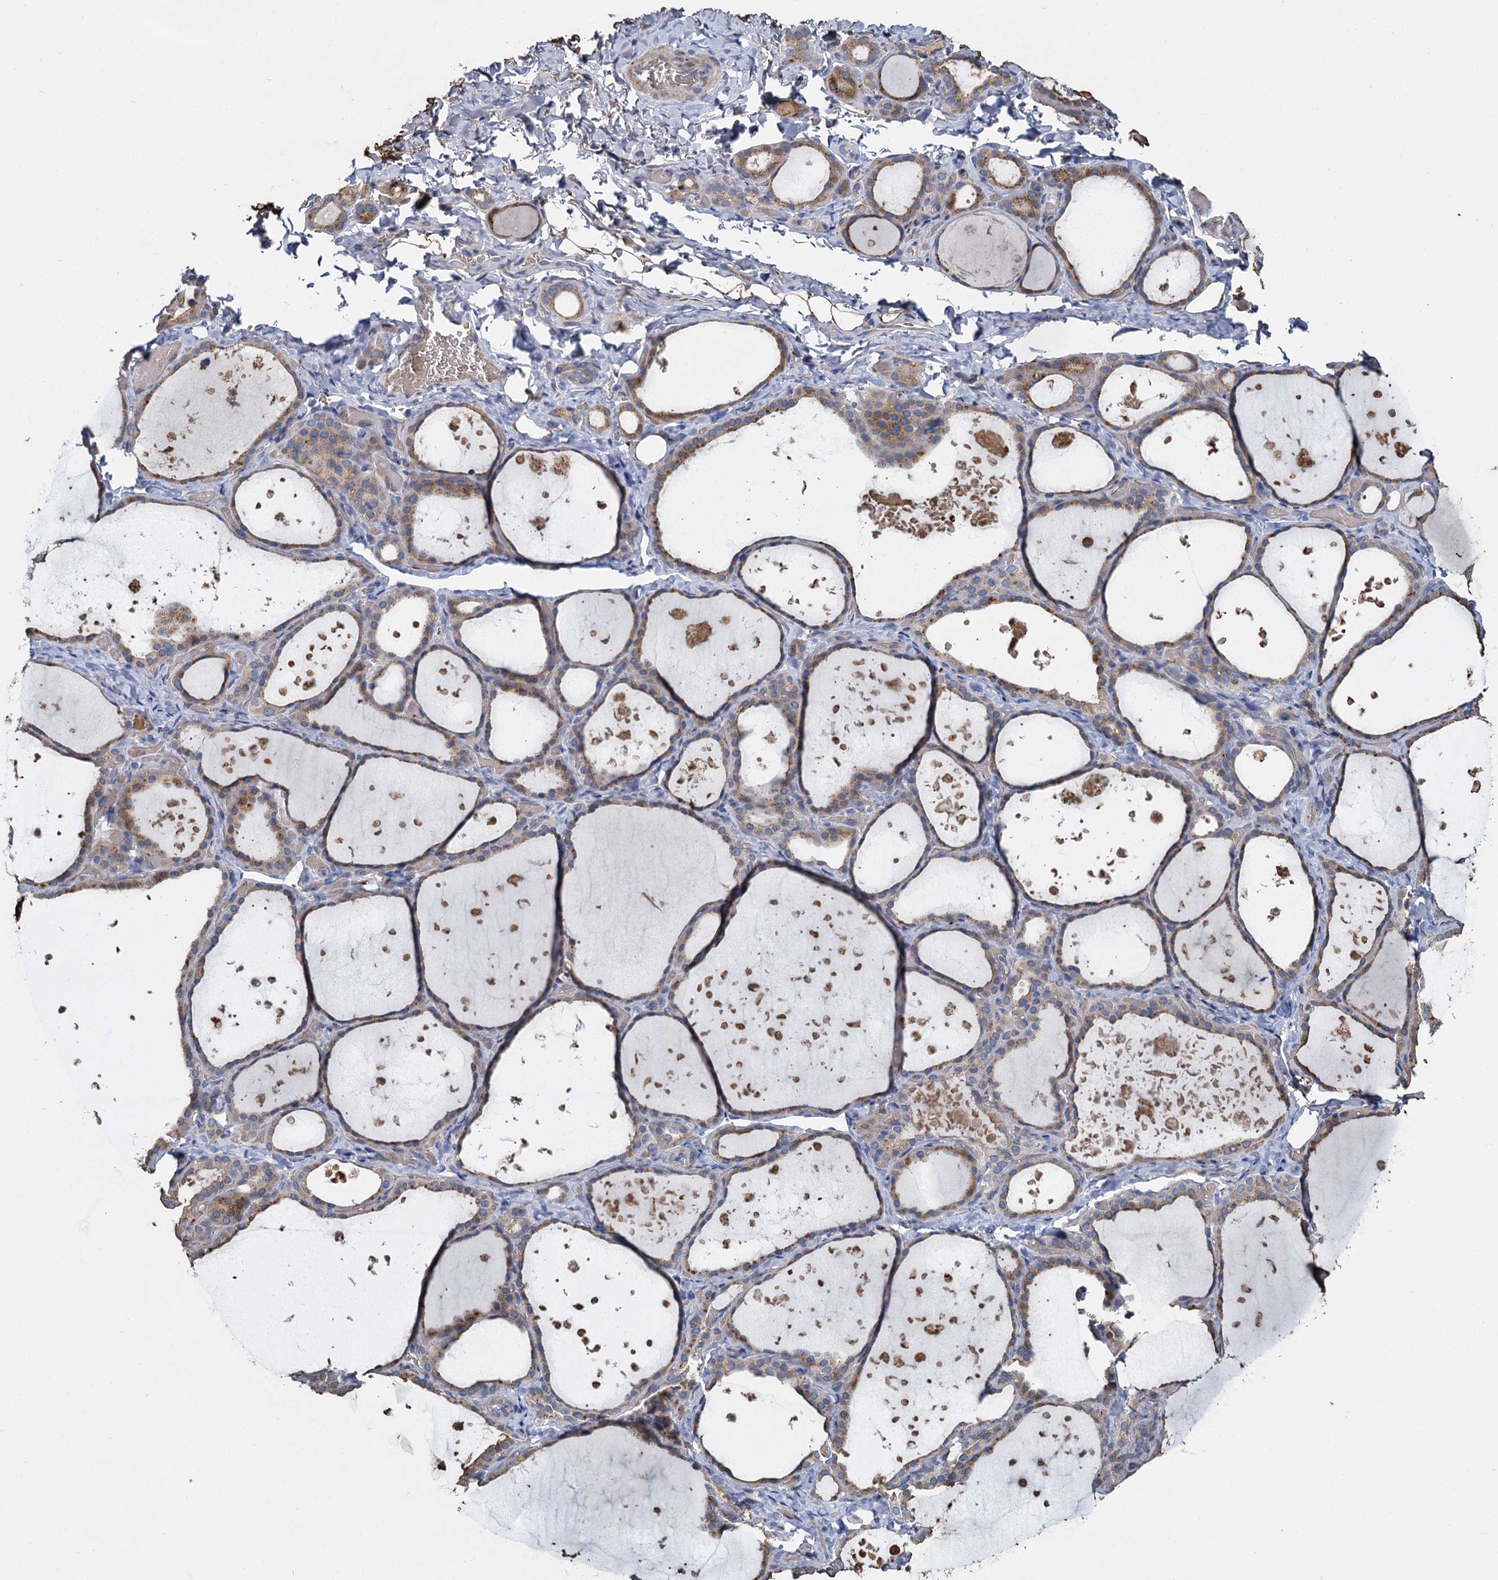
{"staining": {"intensity": "weak", "quantity": "25%-75%", "location": "cytoplasmic/membranous"}, "tissue": "thyroid gland", "cell_type": "Glandular cells", "image_type": "normal", "snomed": [{"axis": "morphology", "description": "Normal tissue, NOS"}, {"axis": "topography", "description": "Thyroid gland"}], "caption": "A low amount of weak cytoplasmic/membranous expression is identified in about 25%-75% of glandular cells in normal thyroid gland. (IHC, brightfield microscopy, high magnification).", "gene": "TCTN2", "patient": {"sex": "female", "age": 44}}